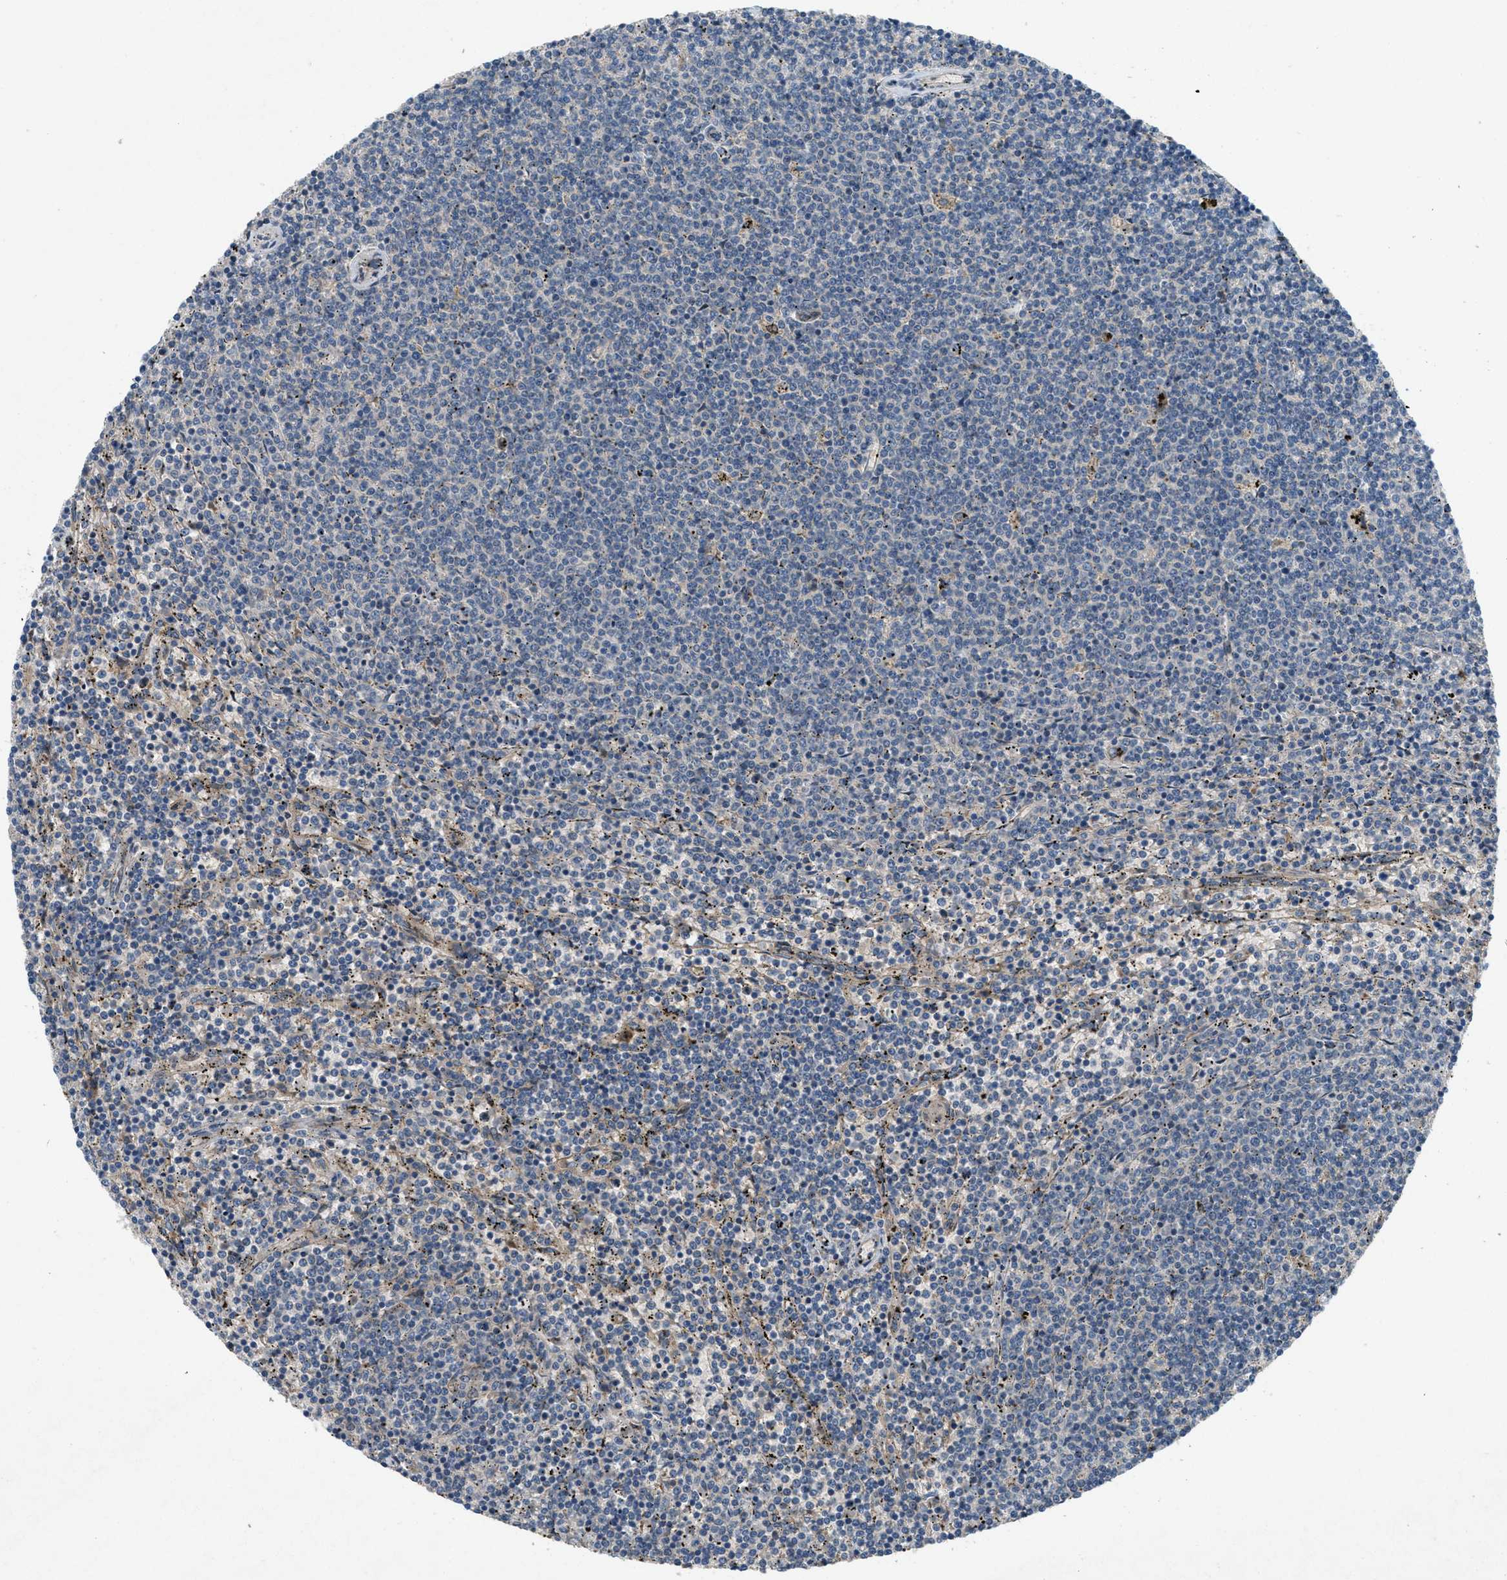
{"staining": {"intensity": "negative", "quantity": "none", "location": "none"}, "tissue": "lymphoma", "cell_type": "Tumor cells", "image_type": "cancer", "snomed": [{"axis": "morphology", "description": "Malignant lymphoma, non-Hodgkin's type, Low grade"}, {"axis": "topography", "description": "Spleen"}], "caption": "A micrograph of human lymphoma is negative for staining in tumor cells.", "gene": "ADCY6", "patient": {"sex": "female", "age": 50}}